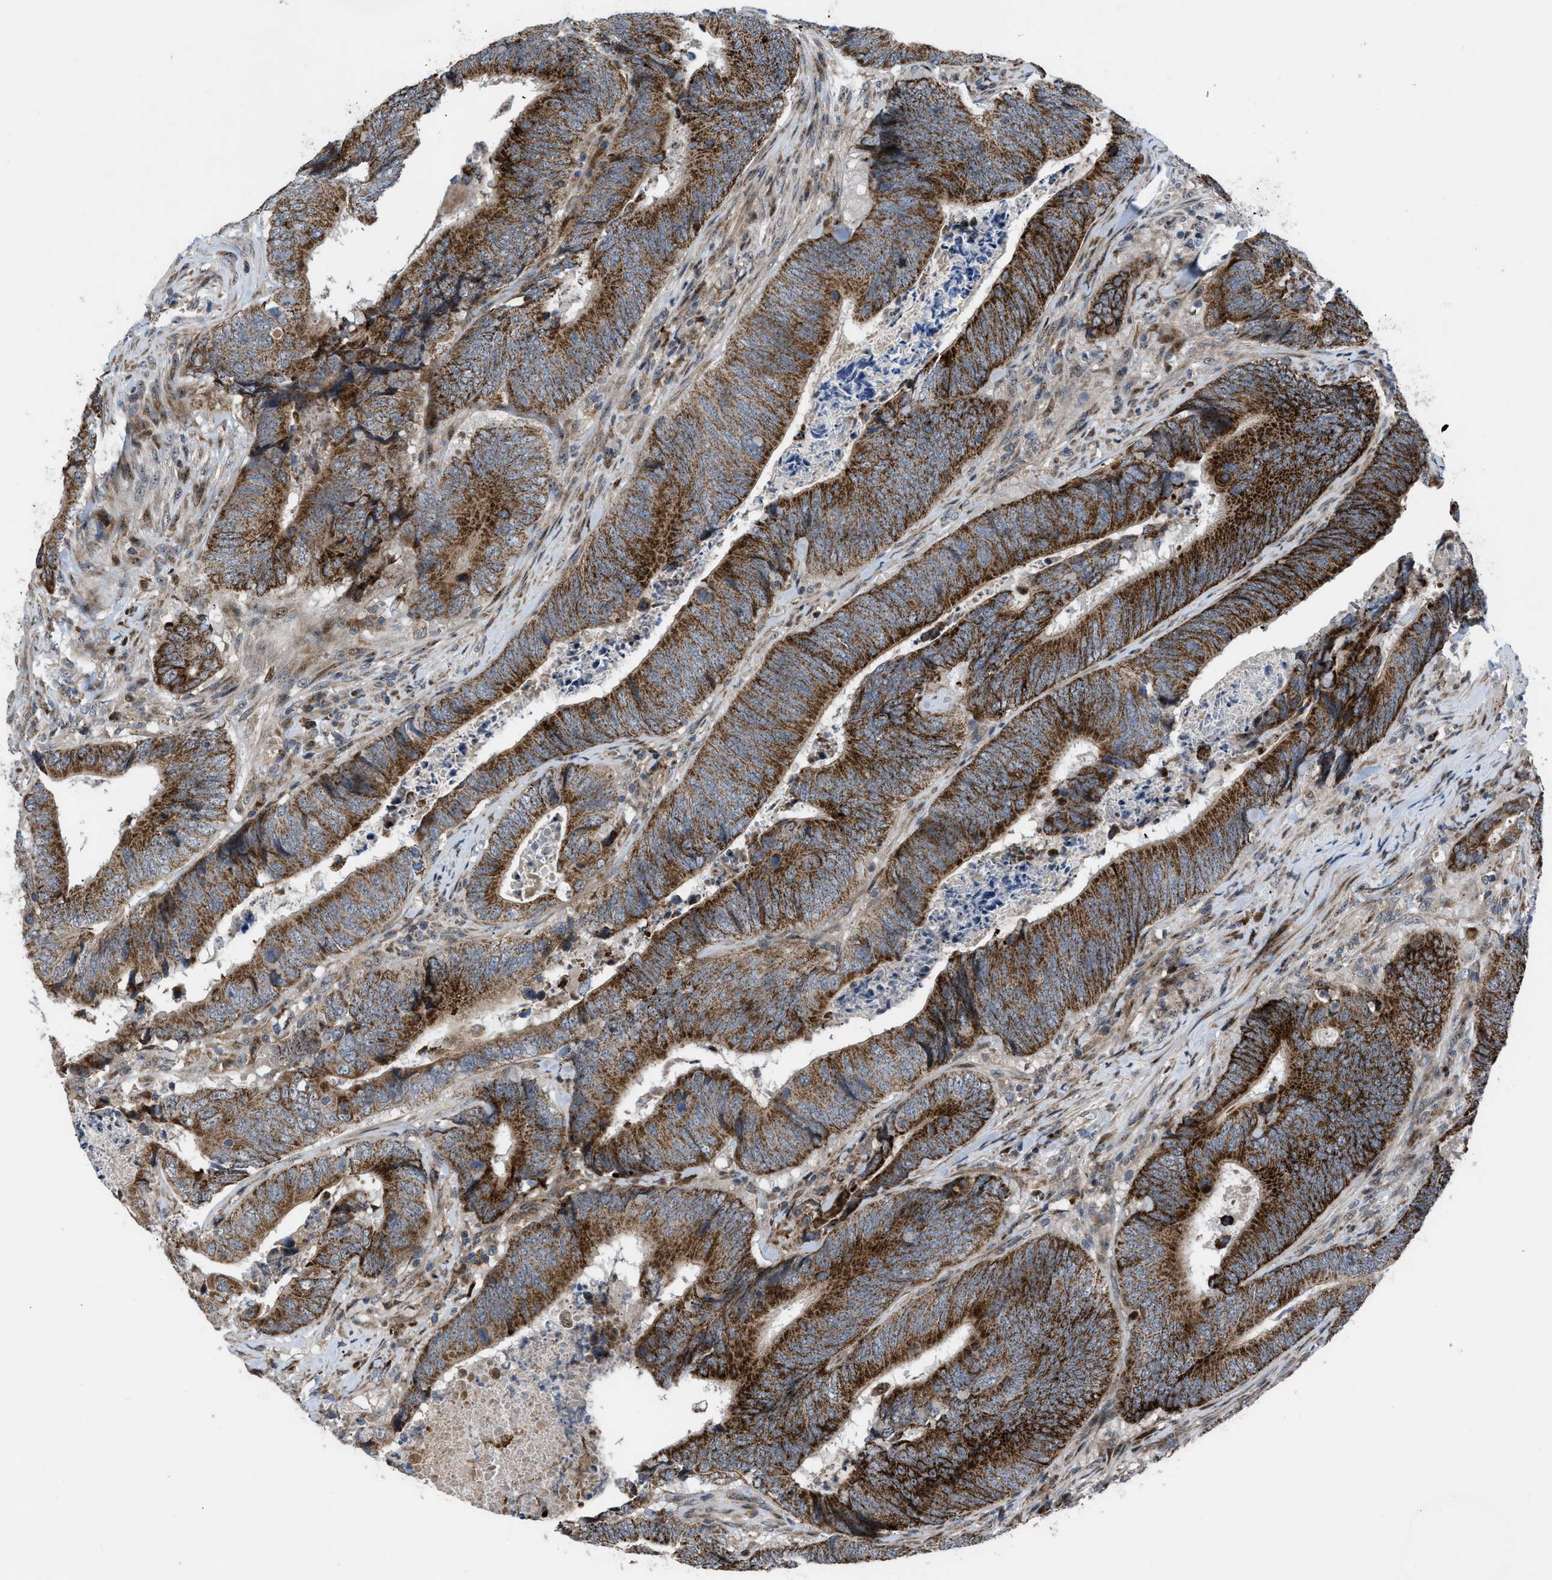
{"staining": {"intensity": "strong", "quantity": ">75%", "location": "cytoplasmic/membranous"}, "tissue": "colorectal cancer", "cell_type": "Tumor cells", "image_type": "cancer", "snomed": [{"axis": "morphology", "description": "Normal tissue, NOS"}, {"axis": "morphology", "description": "Adenocarcinoma, NOS"}, {"axis": "topography", "description": "Colon"}], "caption": "Colorectal cancer stained for a protein demonstrates strong cytoplasmic/membranous positivity in tumor cells.", "gene": "AP3M2", "patient": {"sex": "male", "age": 56}}